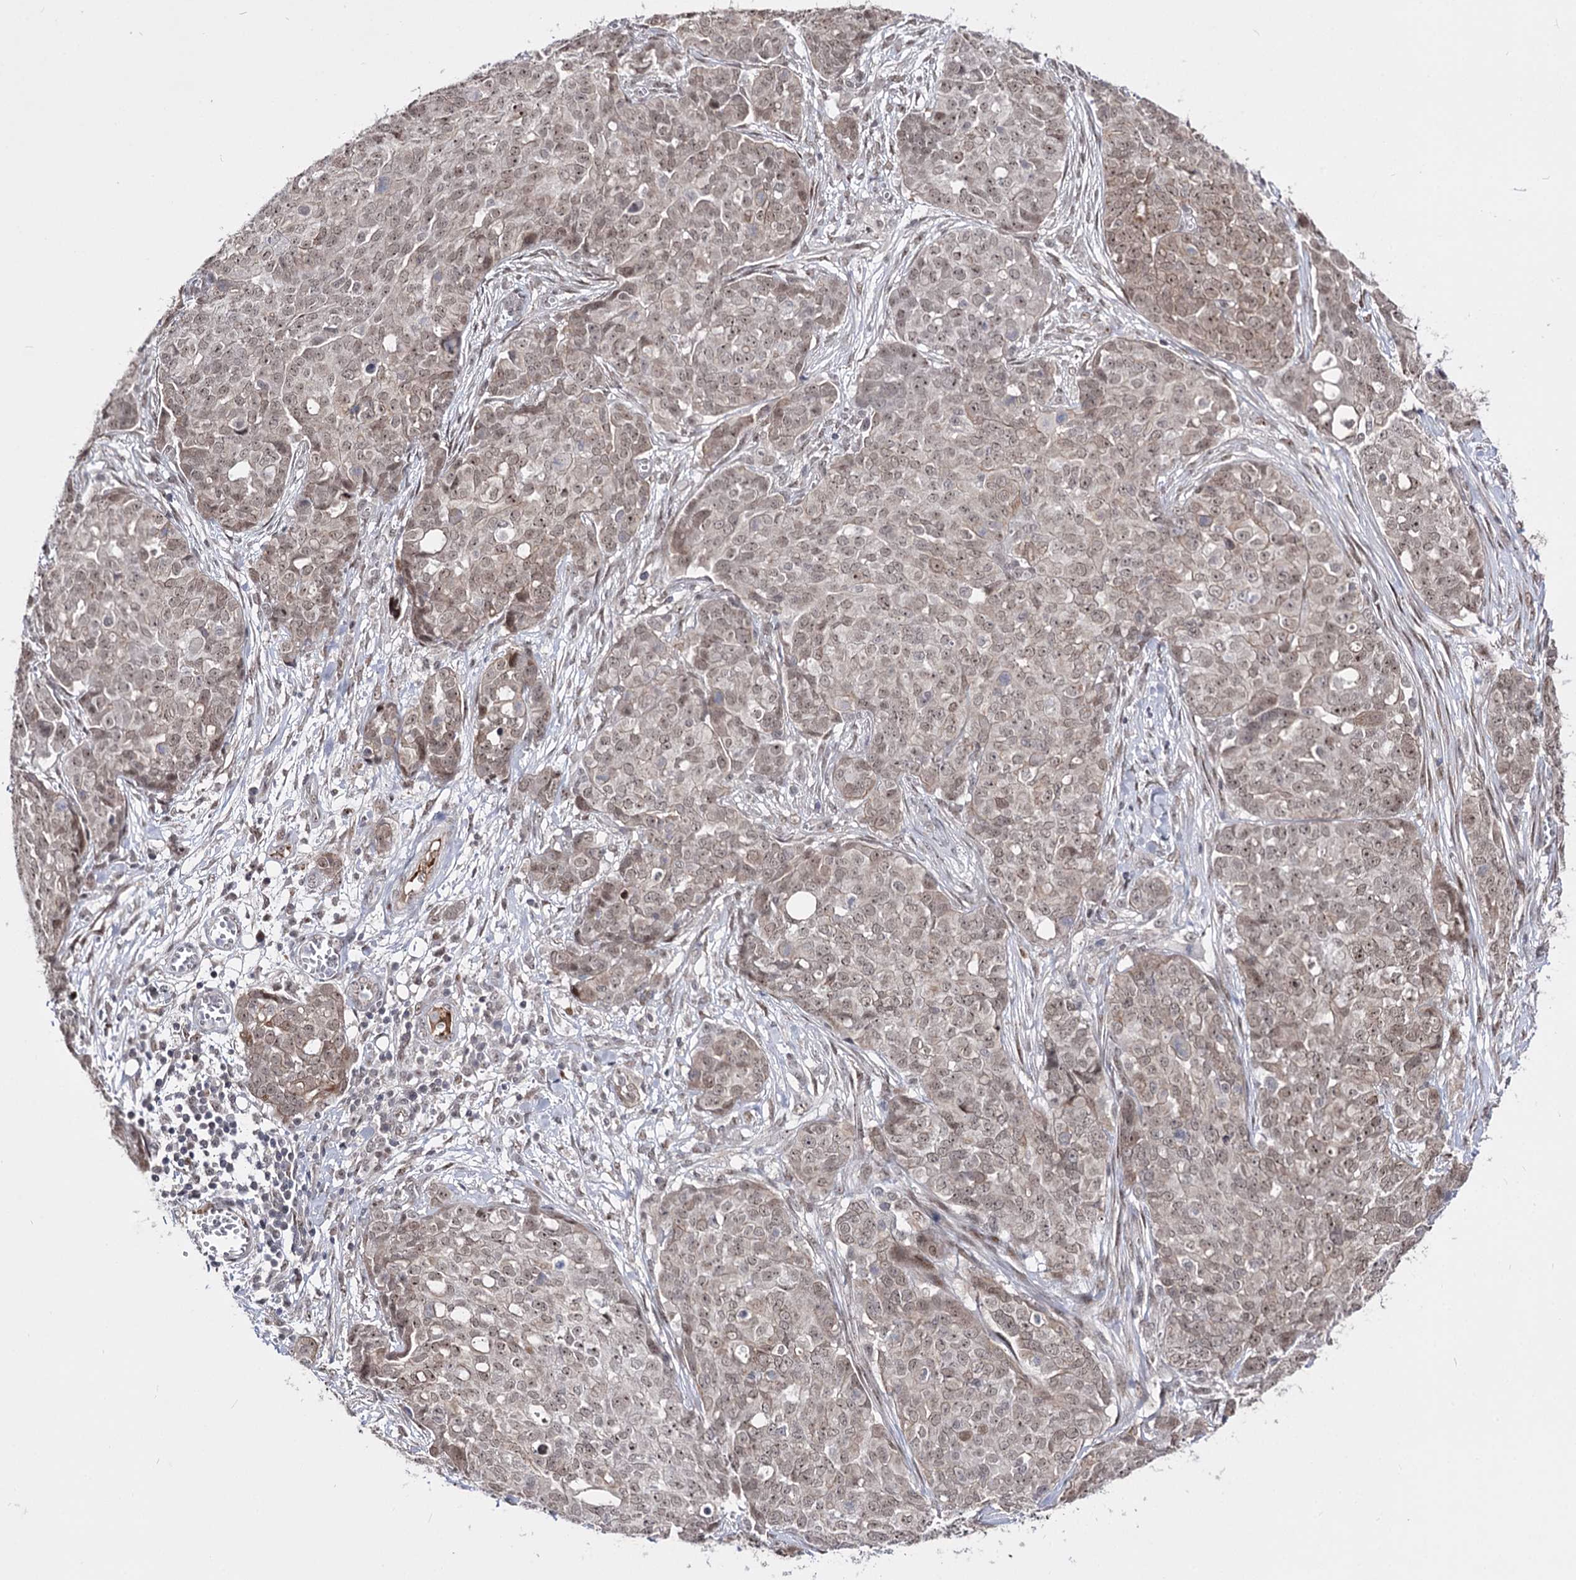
{"staining": {"intensity": "weak", "quantity": ">75%", "location": "nuclear"}, "tissue": "ovarian cancer", "cell_type": "Tumor cells", "image_type": "cancer", "snomed": [{"axis": "morphology", "description": "Cystadenocarcinoma, serous, NOS"}, {"axis": "topography", "description": "Soft tissue"}, {"axis": "topography", "description": "Ovary"}], "caption": "An immunohistochemistry histopathology image of tumor tissue is shown. Protein staining in brown labels weak nuclear positivity in ovarian cancer (serous cystadenocarcinoma) within tumor cells.", "gene": "STOX1", "patient": {"sex": "female", "age": 57}}